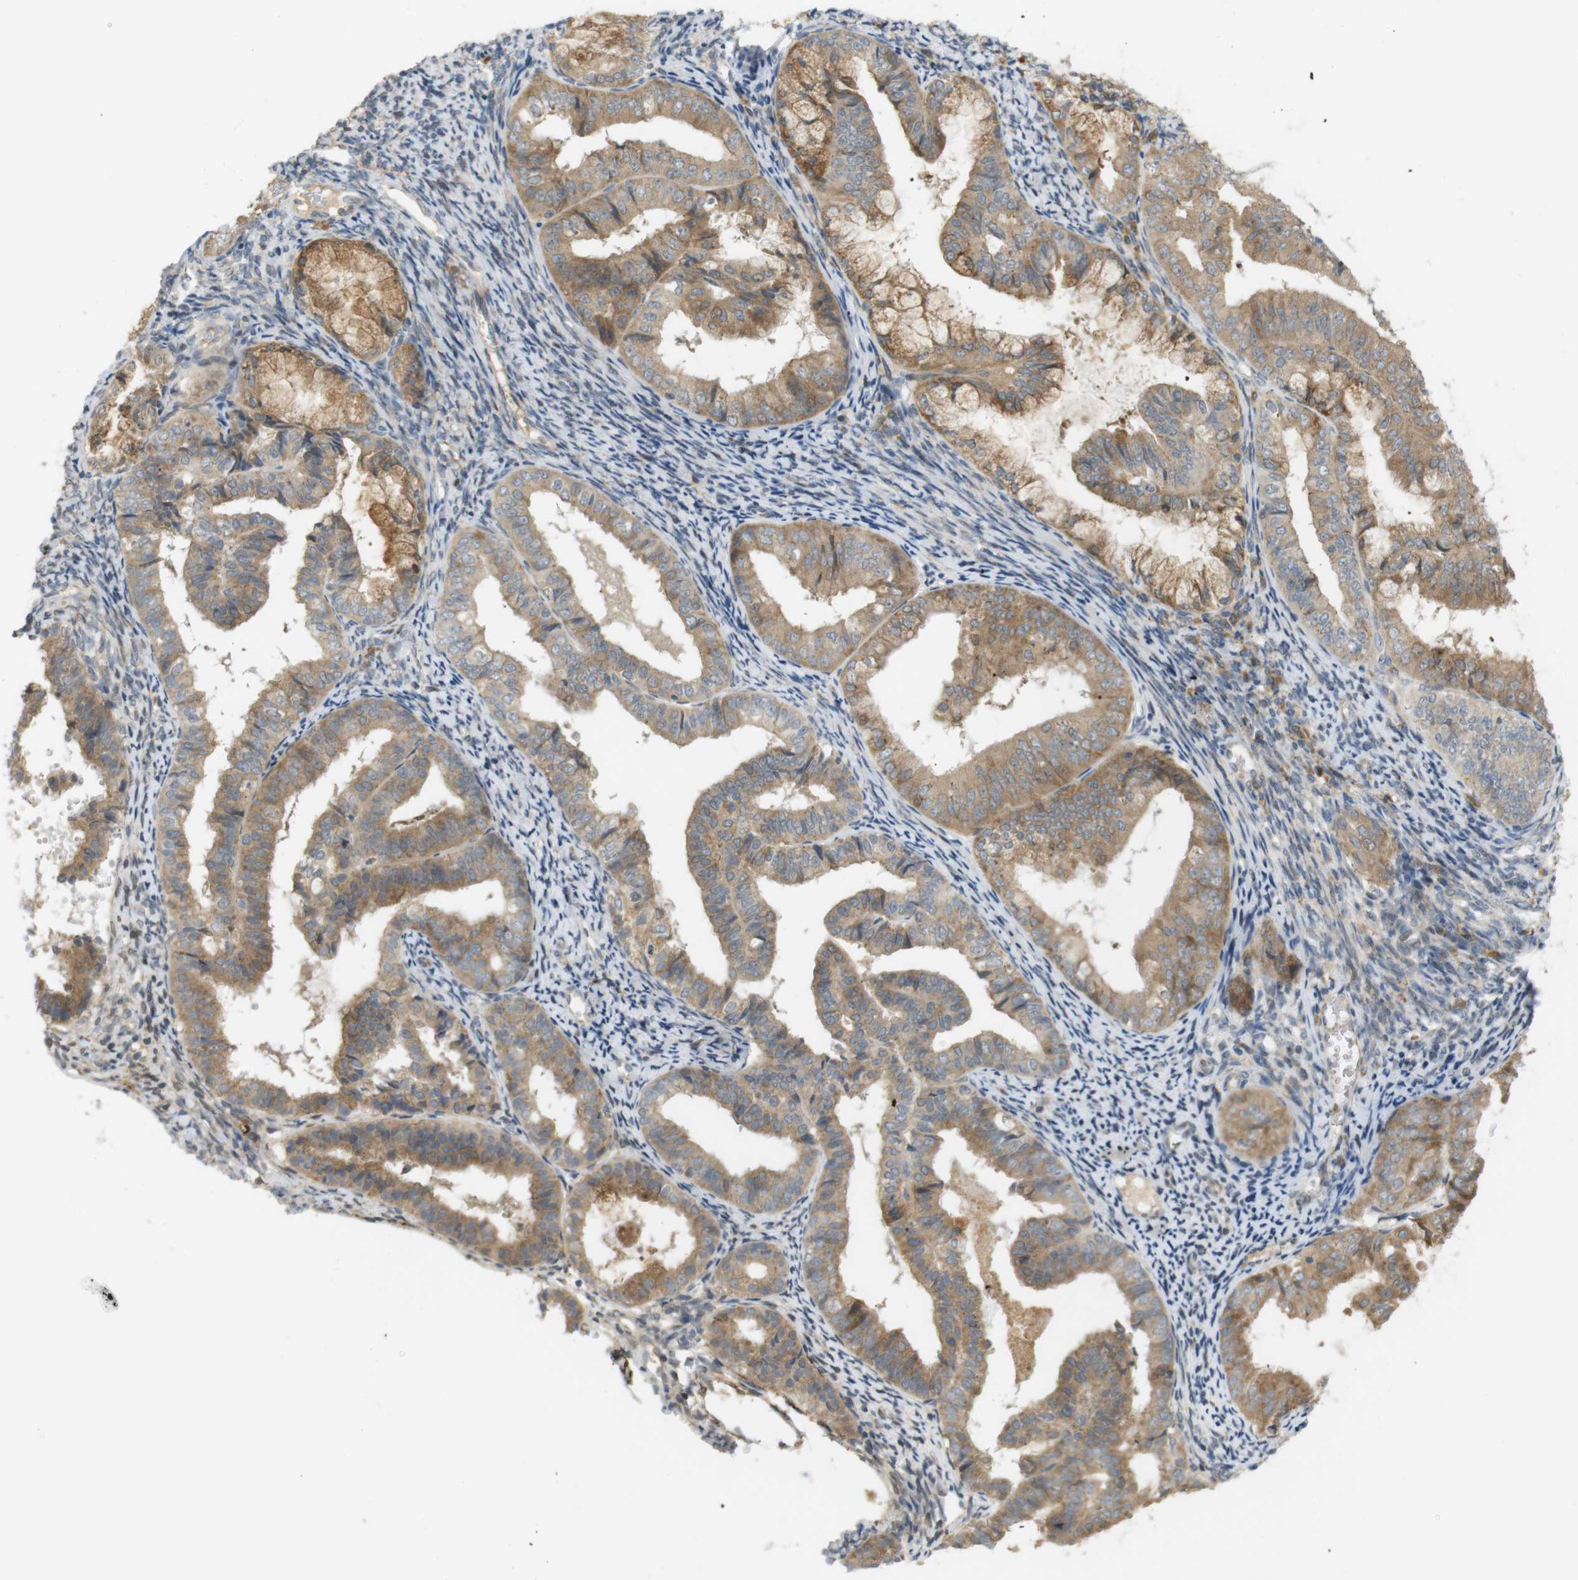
{"staining": {"intensity": "moderate", "quantity": ">75%", "location": "cytoplasmic/membranous"}, "tissue": "endometrial cancer", "cell_type": "Tumor cells", "image_type": "cancer", "snomed": [{"axis": "morphology", "description": "Adenocarcinoma, NOS"}, {"axis": "topography", "description": "Endometrium"}], "caption": "Endometrial cancer stained with a brown dye displays moderate cytoplasmic/membranous positive positivity in approximately >75% of tumor cells.", "gene": "CLRN3", "patient": {"sex": "female", "age": 63}}